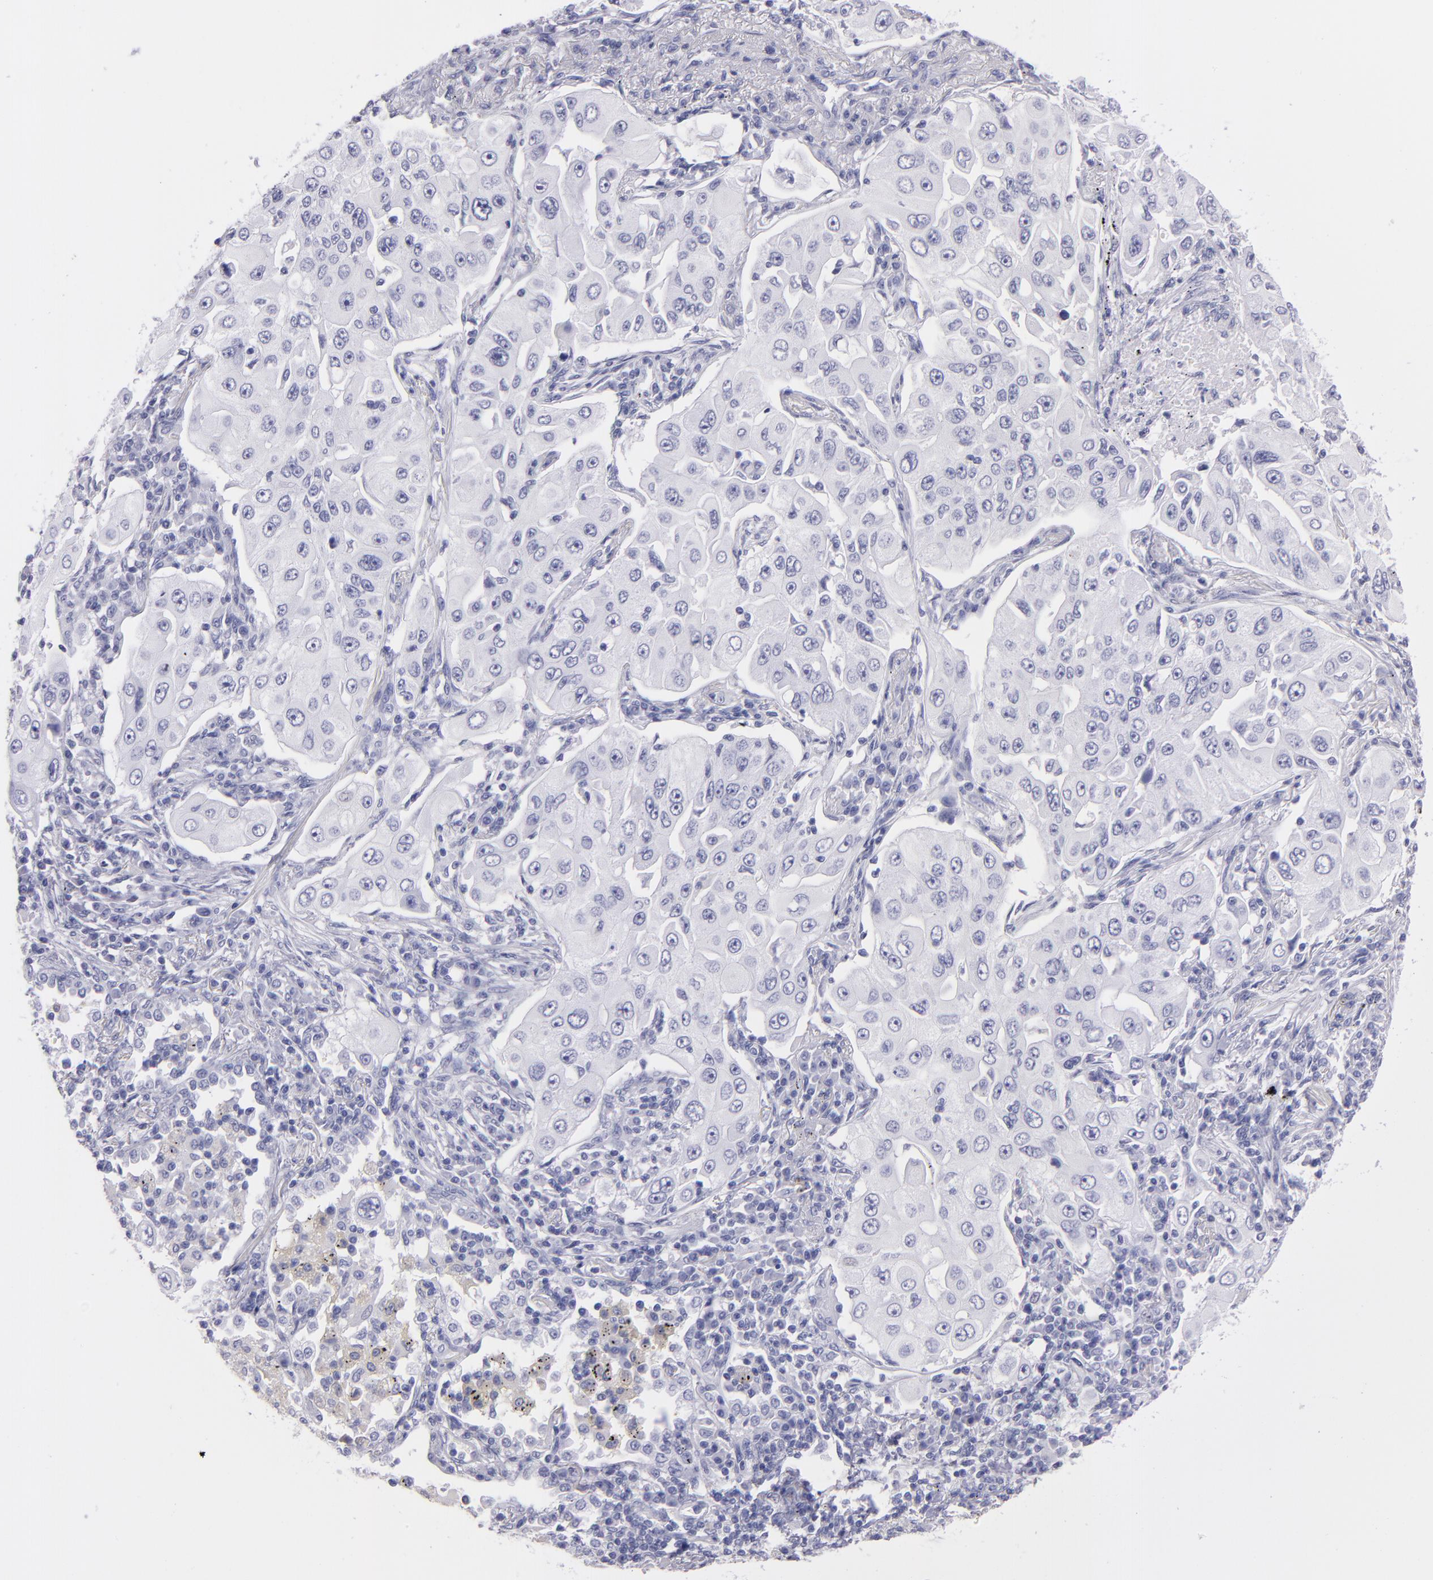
{"staining": {"intensity": "negative", "quantity": "none", "location": "none"}, "tissue": "lung cancer", "cell_type": "Tumor cells", "image_type": "cancer", "snomed": [{"axis": "morphology", "description": "Adenocarcinoma, NOS"}, {"axis": "topography", "description": "Lung"}], "caption": "An image of human lung cancer (adenocarcinoma) is negative for staining in tumor cells.", "gene": "TG", "patient": {"sex": "male", "age": 84}}